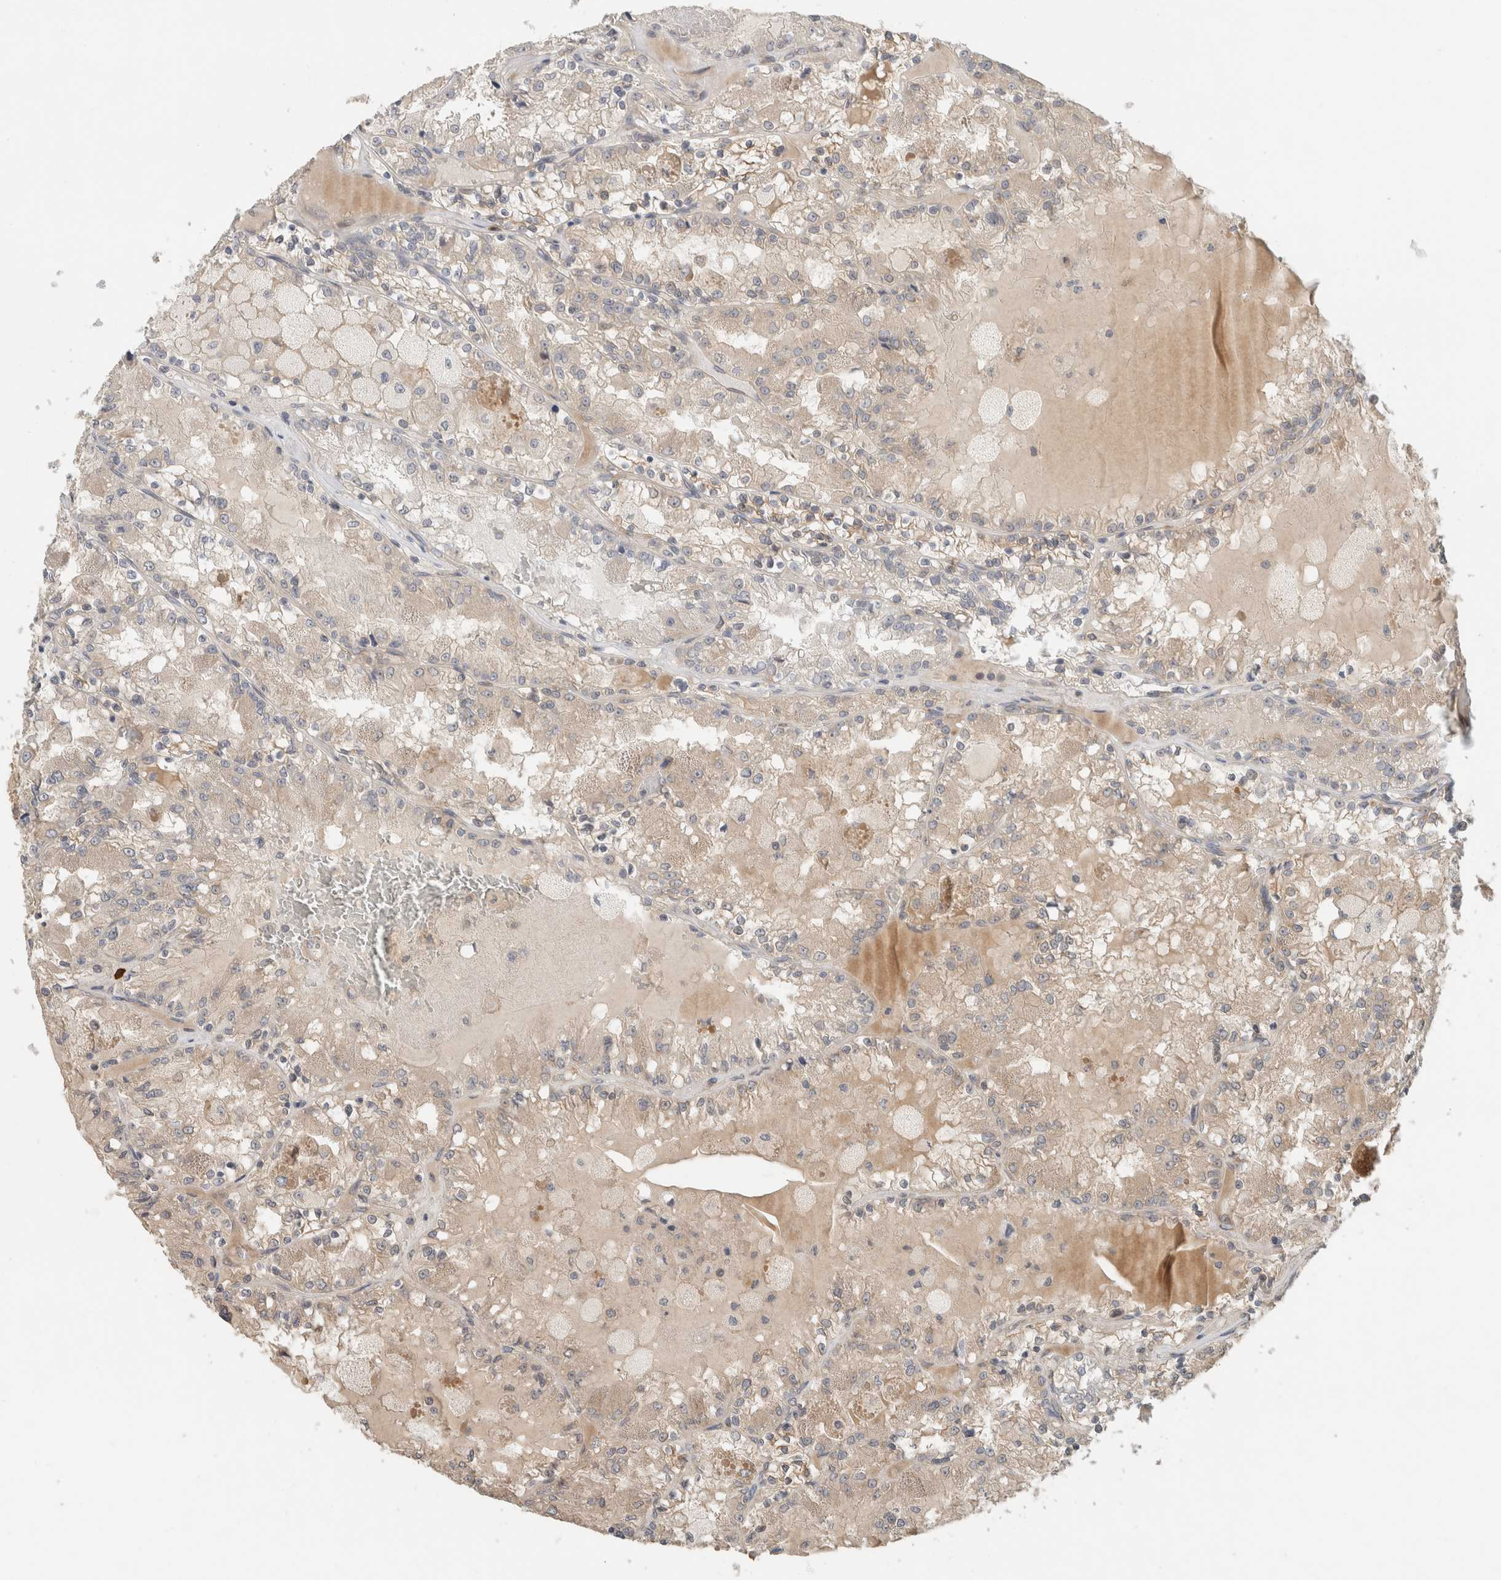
{"staining": {"intensity": "weak", "quantity": ">75%", "location": "cytoplasmic/membranous"}, "tissue": "renal cancer", "cell_type": "Tumor cells", "image_type": "cancer", "snomed": [{"axis": "morphology", "description": "Adenocarcinoma, NOS"}, {"axis": "topography", "description": "Kidney"}], "caption": "Tumor cells exhibit low levels of weak cytoplasmic/membranous expression in approximately >75% of cells in human renal cancer (adenocarcinoma).", "gene": "PUM1", "patient": {"sex": "female", "age": 56}}